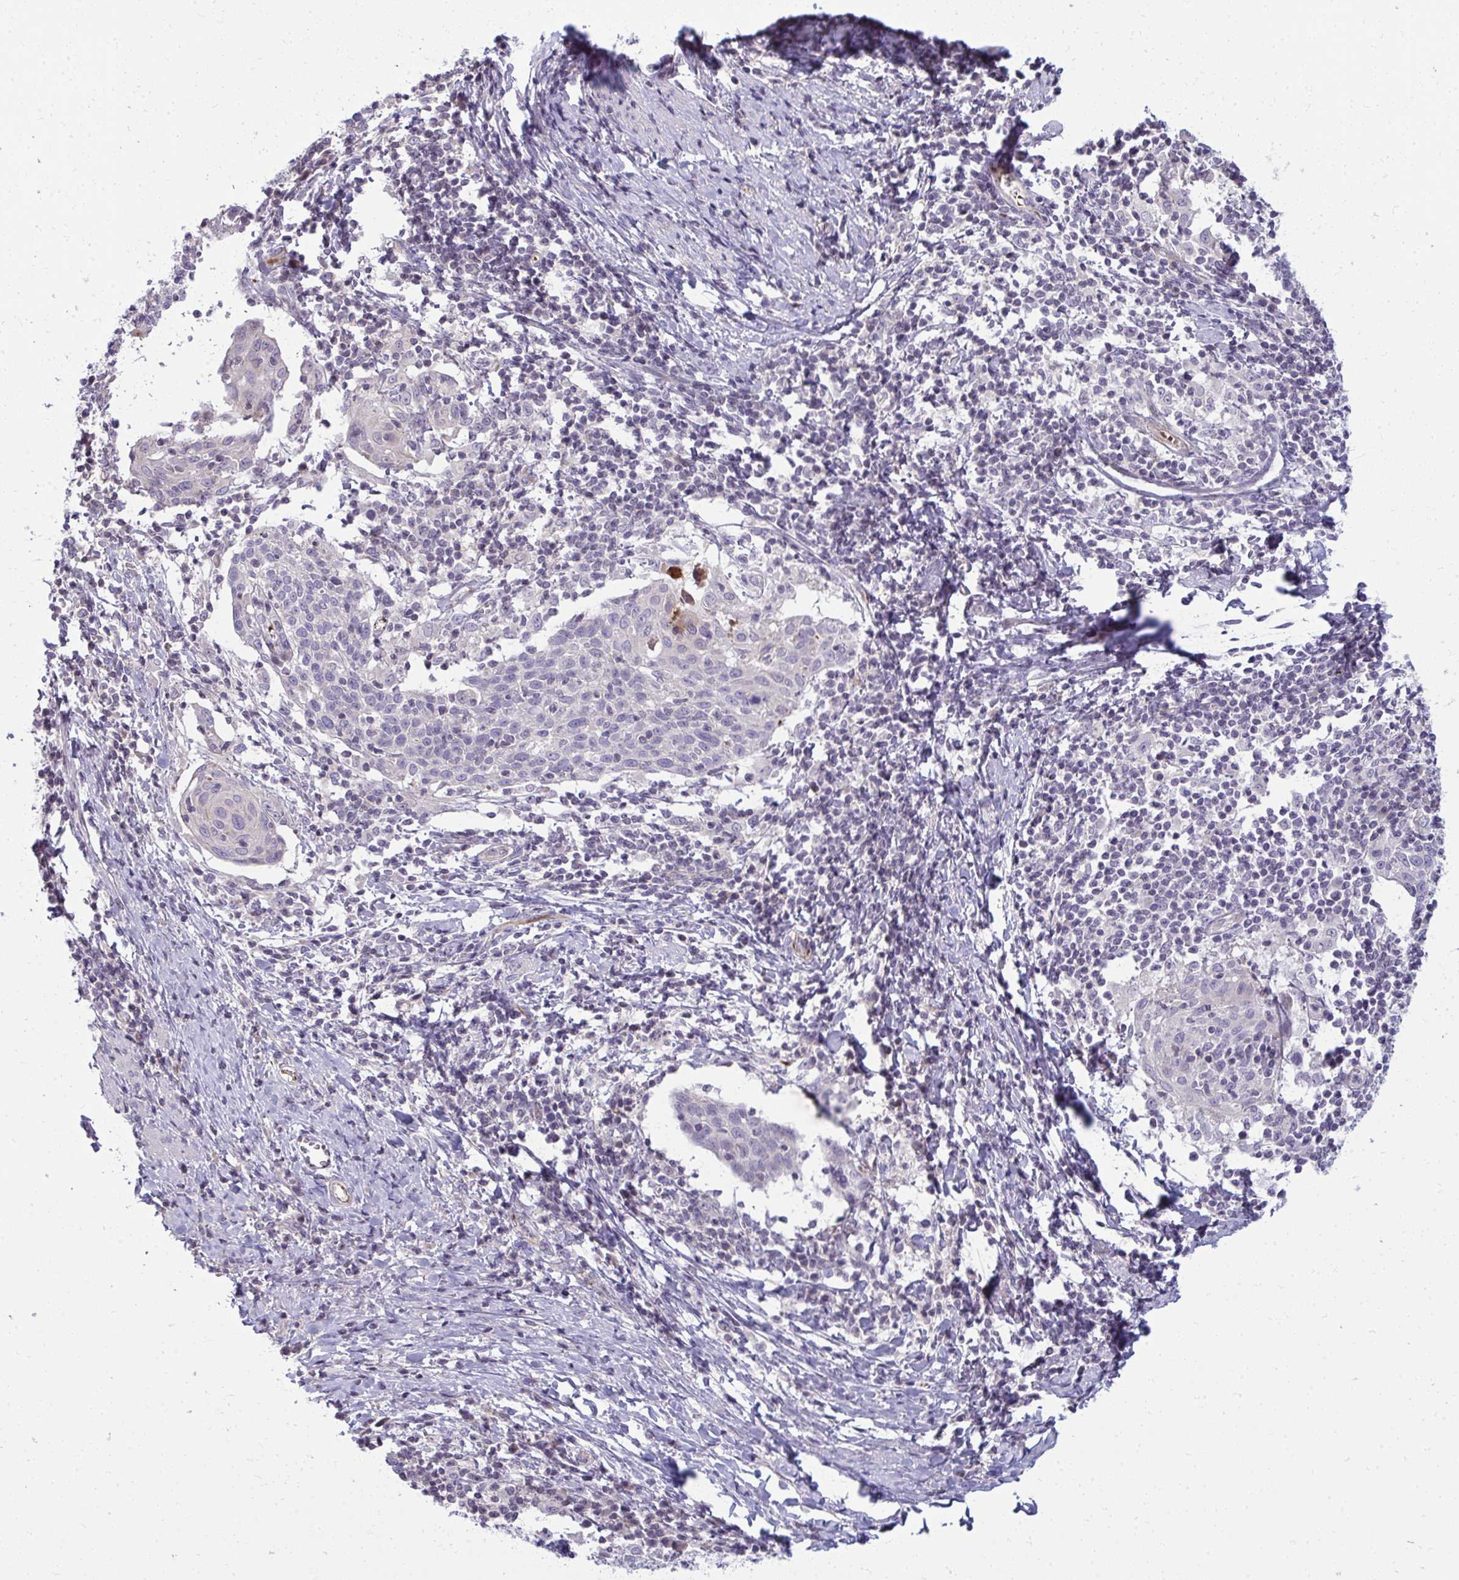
{"staining": {"intensity": "negative", "quantity": "none", "location": "none"}, "tissue": "cervical cancer", "cell_type": "Tumor cells", "image_type": "cancer", "snomed": [{"axis": "morphology", "description": "Squamous cell carcinoma, NOS"}, {"axis": "topography", "description": "Cervix"}], "caption": "A histopathology image of cervical squamous cell carcinoma stained for a protein demonstrates no brown staining in tumor cells.", "gene": "SLC14A1", "patient": {"sex": "female", "age": 52}}